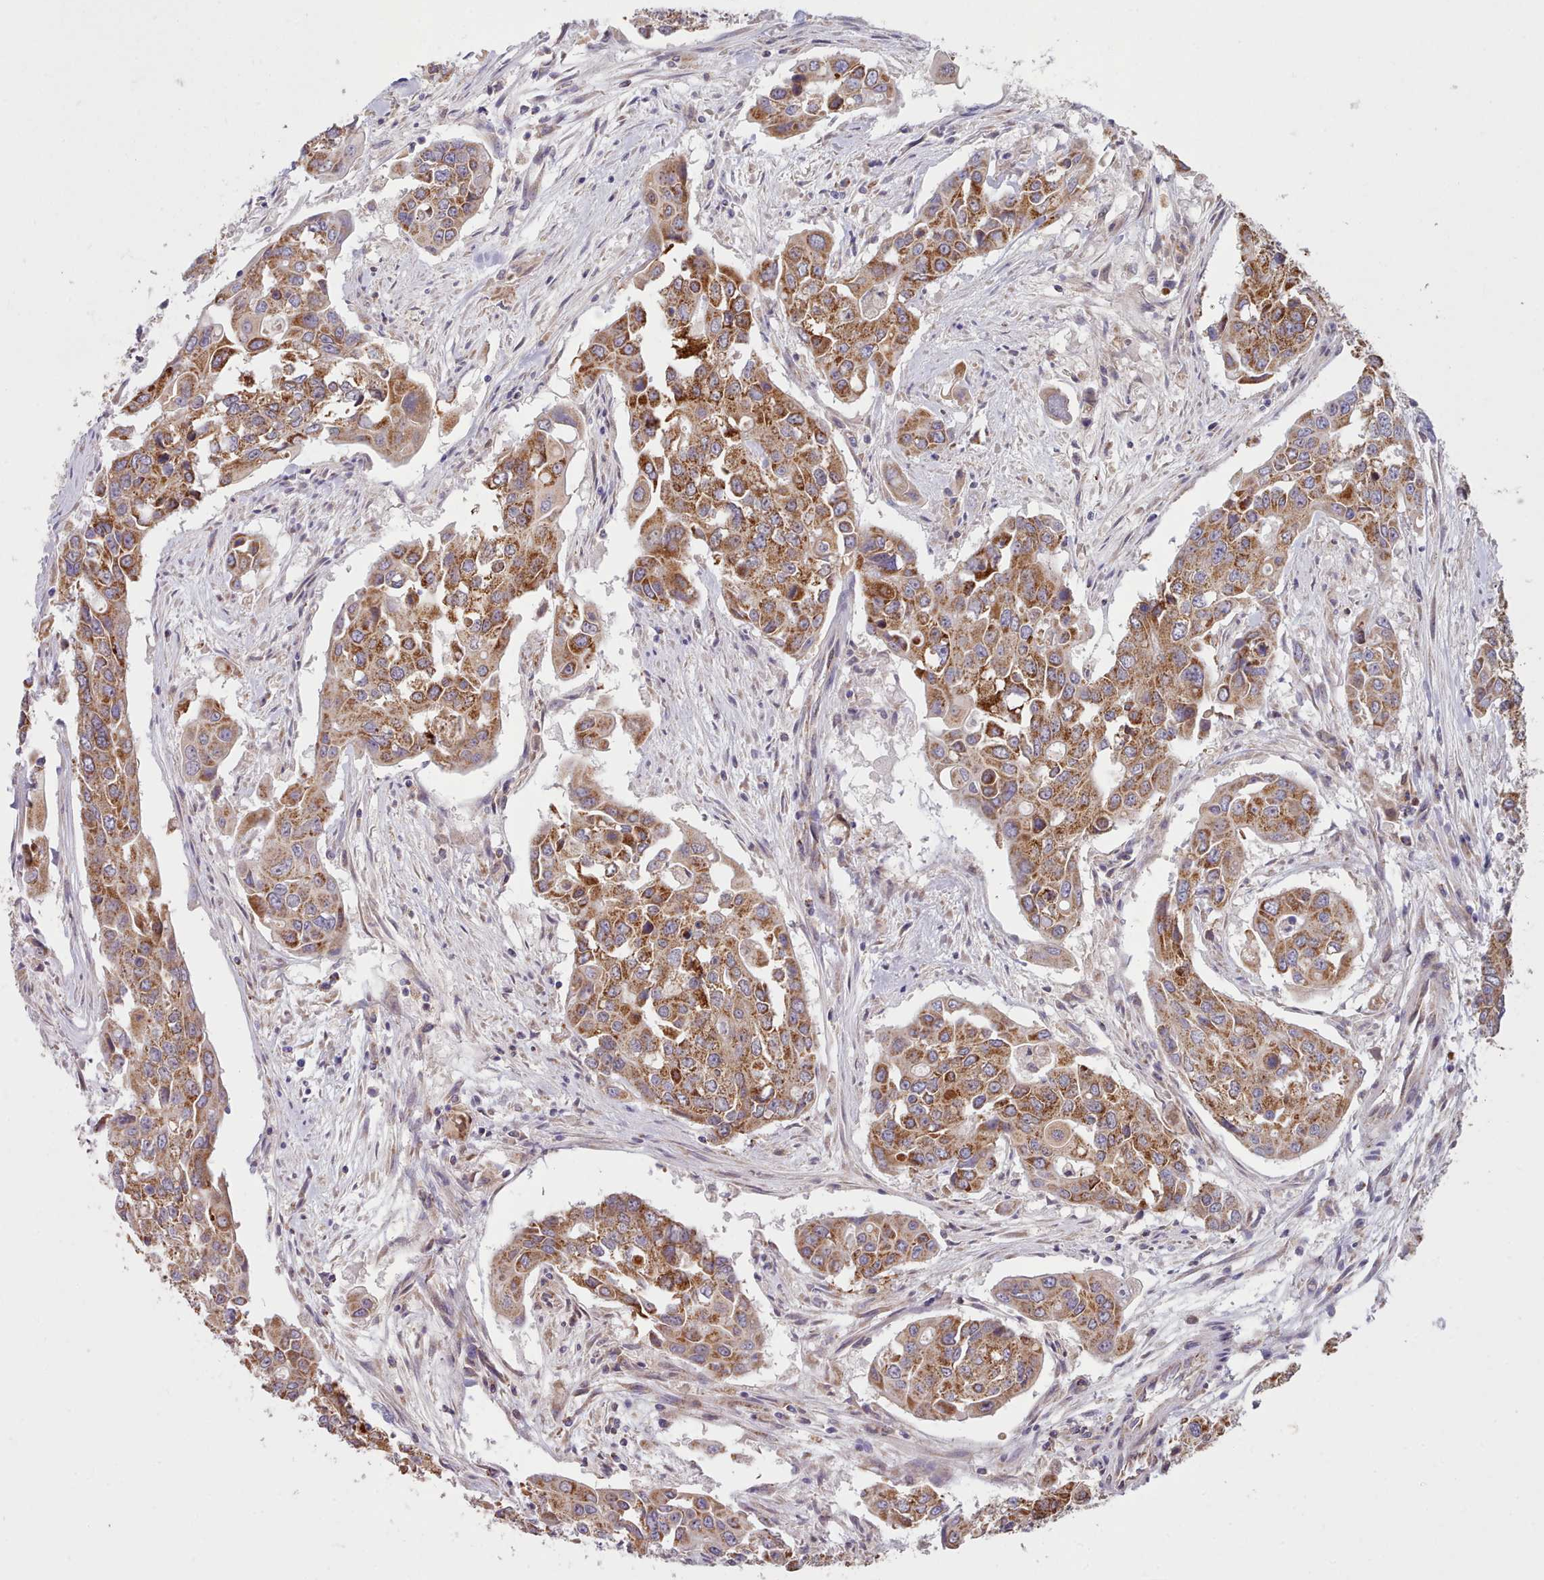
{"staining": {"intensity": "moderate", "quantity": ">75%", "location": "cytoplasmic/membranous"}, "tissue": "colorectal cancer", "cell_type": "Tumor cells", "image_type": "cancer", "snomed": [{"axis": "morphology", "description": "Adenocarcinoma, NOS"}, {"axis": "topography", "description": "Colon"}], "caption": "Colorectal cancer stained with DAB (3,3'-diaminobenzidine) immunohistochemistry reveals medium levels of moderate cytoplasmic/membranous expression in about >75% of tumor cells. (Stains: DAB in brown, nuclei in blue, Microscopy: brightfield microscopy at high magnification).", "gene": "HSDL2", "patient": {"sex": "male", "age": 77}}